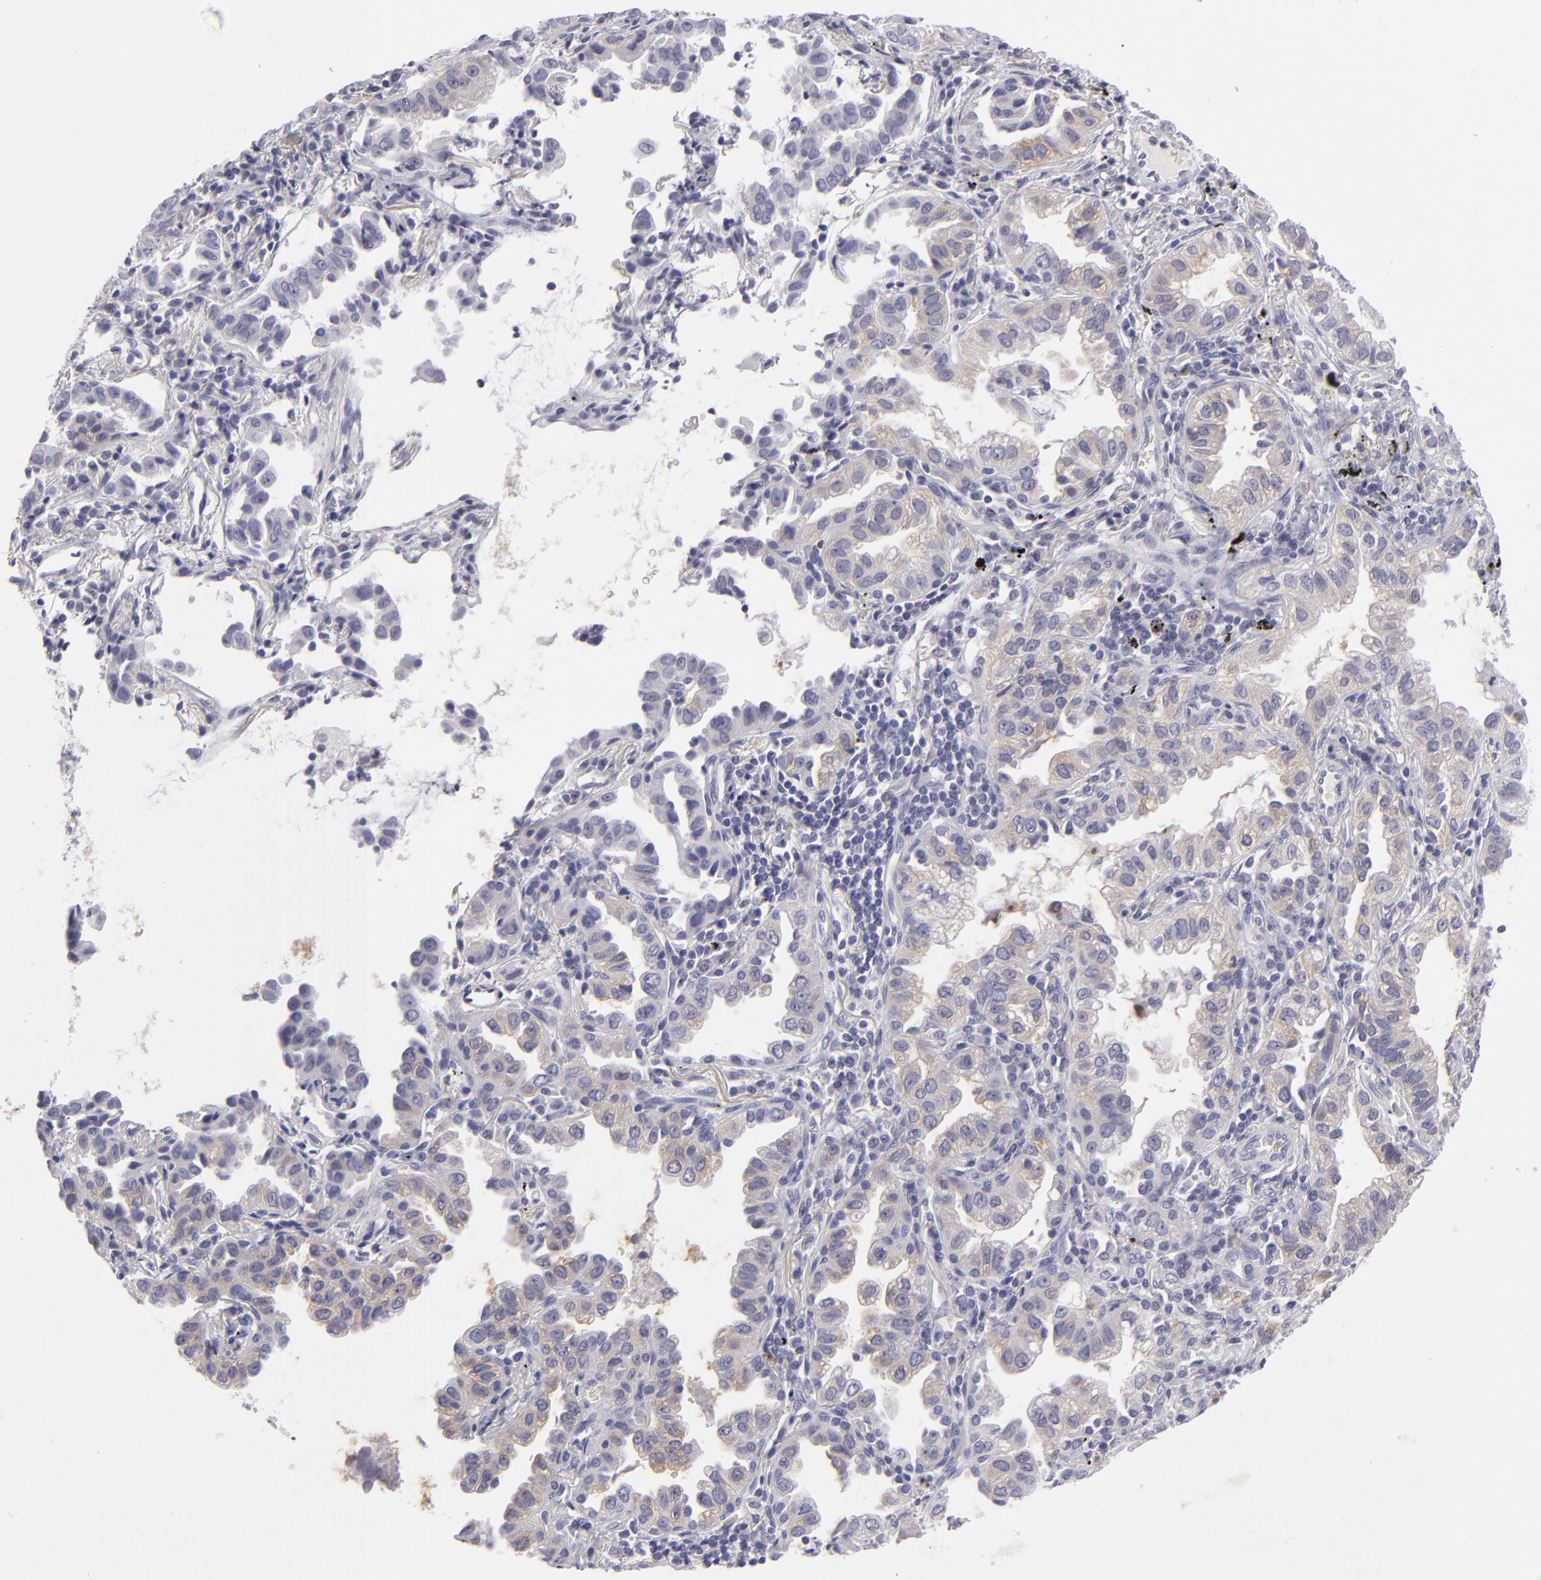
{"staining": {"intensity": "weak", "quantity": "25%-75%", "location": "cytoplasmic/membranous"}, "tissue": "lung cancer", "cell_type": "Tumor cells", "image_type": "cancer", "snomed": [{"axis": "morphology", "description": "Adenocarcinoma, NOS"}, {"axis": "topography", "description": "Lung"}], "caption": "DAB immunohistochemical staining of lung cancer (adenocarcinoma) displays weak cytoplasmic/membranous protein expression in approximately 25%-75% of tumor cells.", "gene": "TNNC1", "patient": {"sex": "female", "age": 50}}